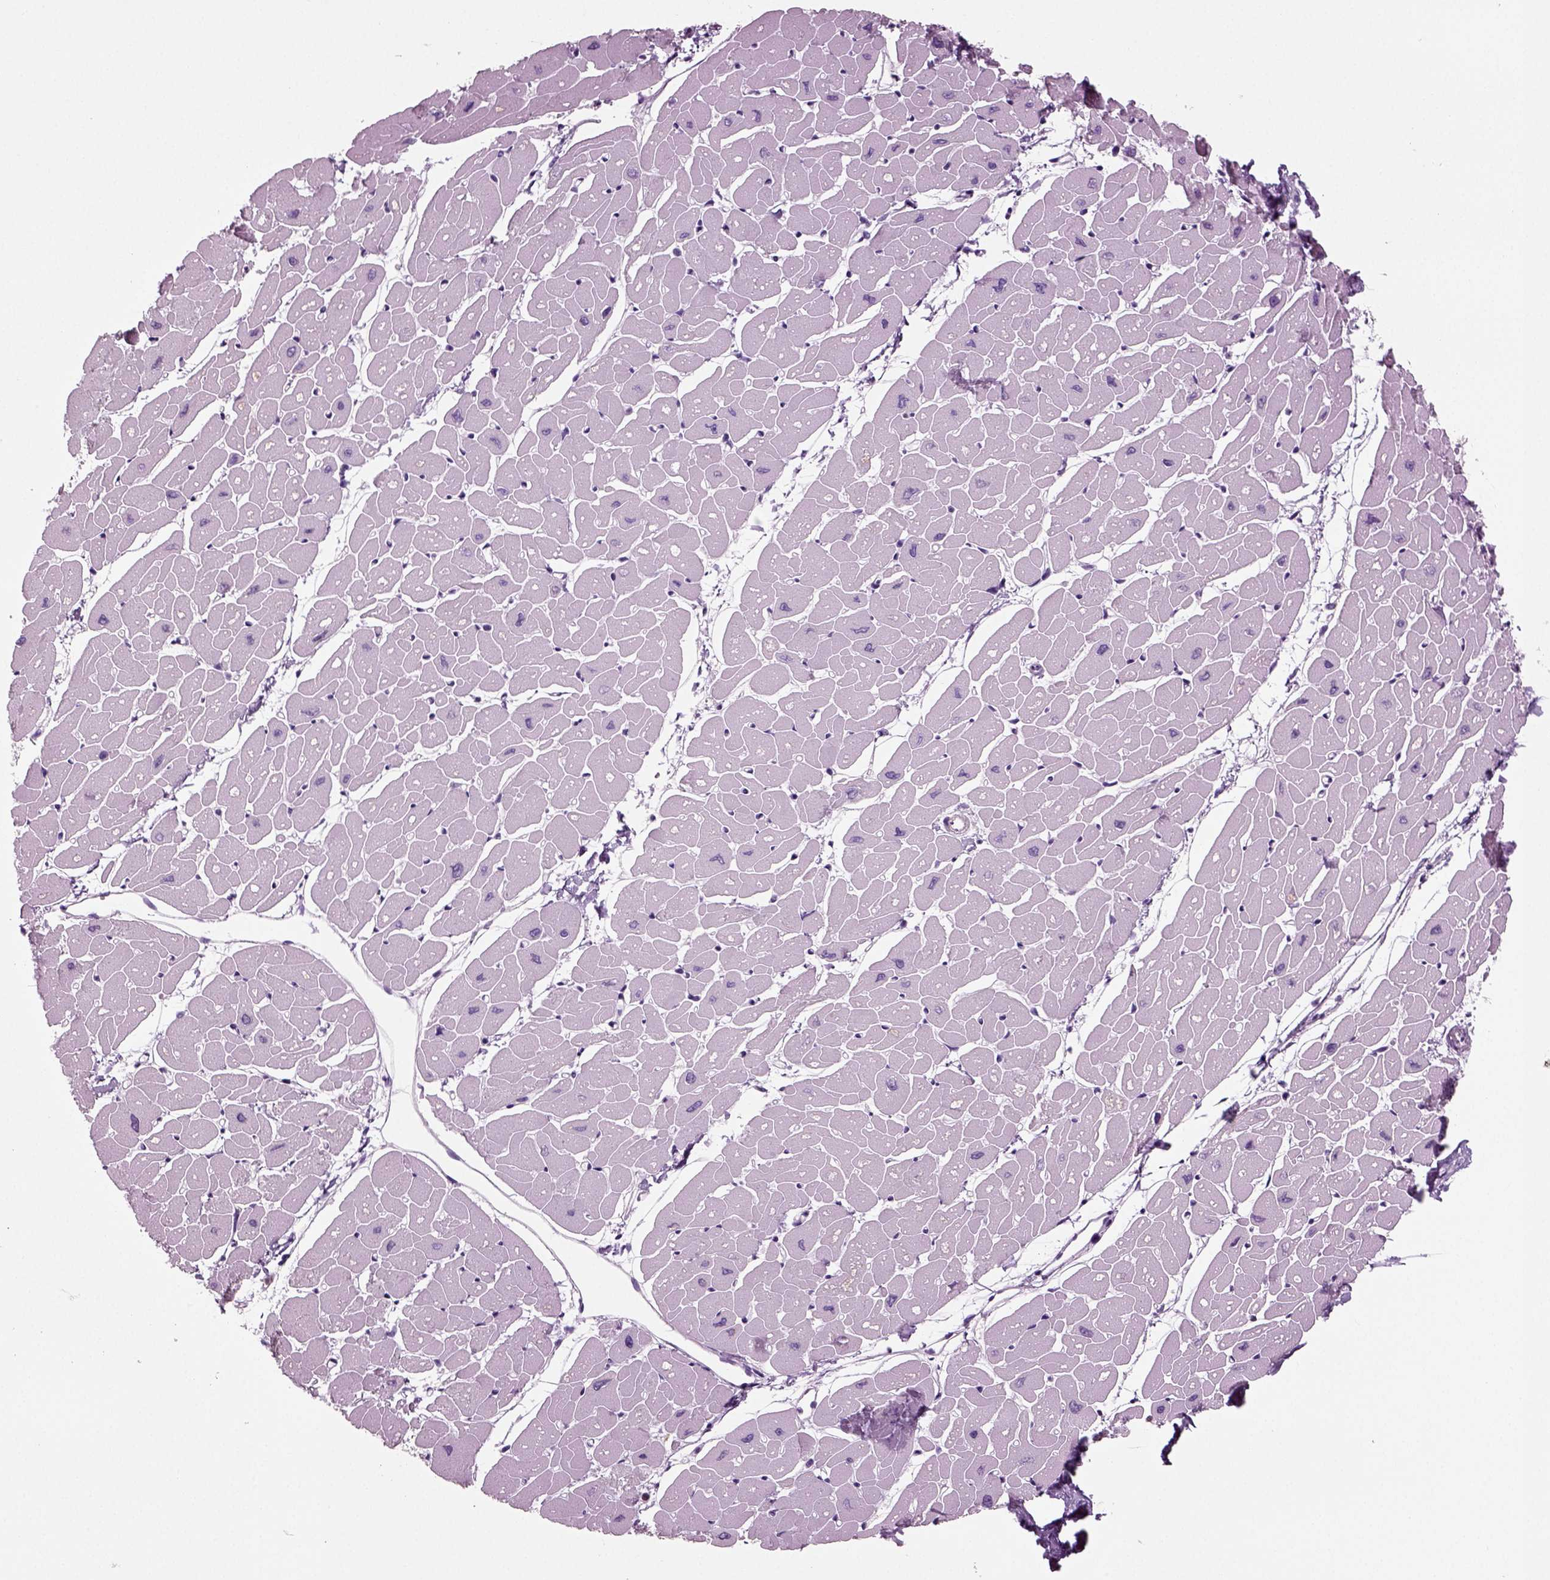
{"staining": {"intensity": "negative", "quantity": "none", "location": "none"}, "tissue": "heart muscle", "cell_type": "Cardiomyocytes", "image_type": "normal", "snomed": [{"axis": "morphology", "description": "Normal tissue, NOS"}, {"axis": "topography", "description": "Heart"}], "caption": "Heart muscle stained for a protein using IHC demonstrates no staining cardiomyocytes.", "gene": "CRABP1", "patient": {"sex": "male", "age": 57}}